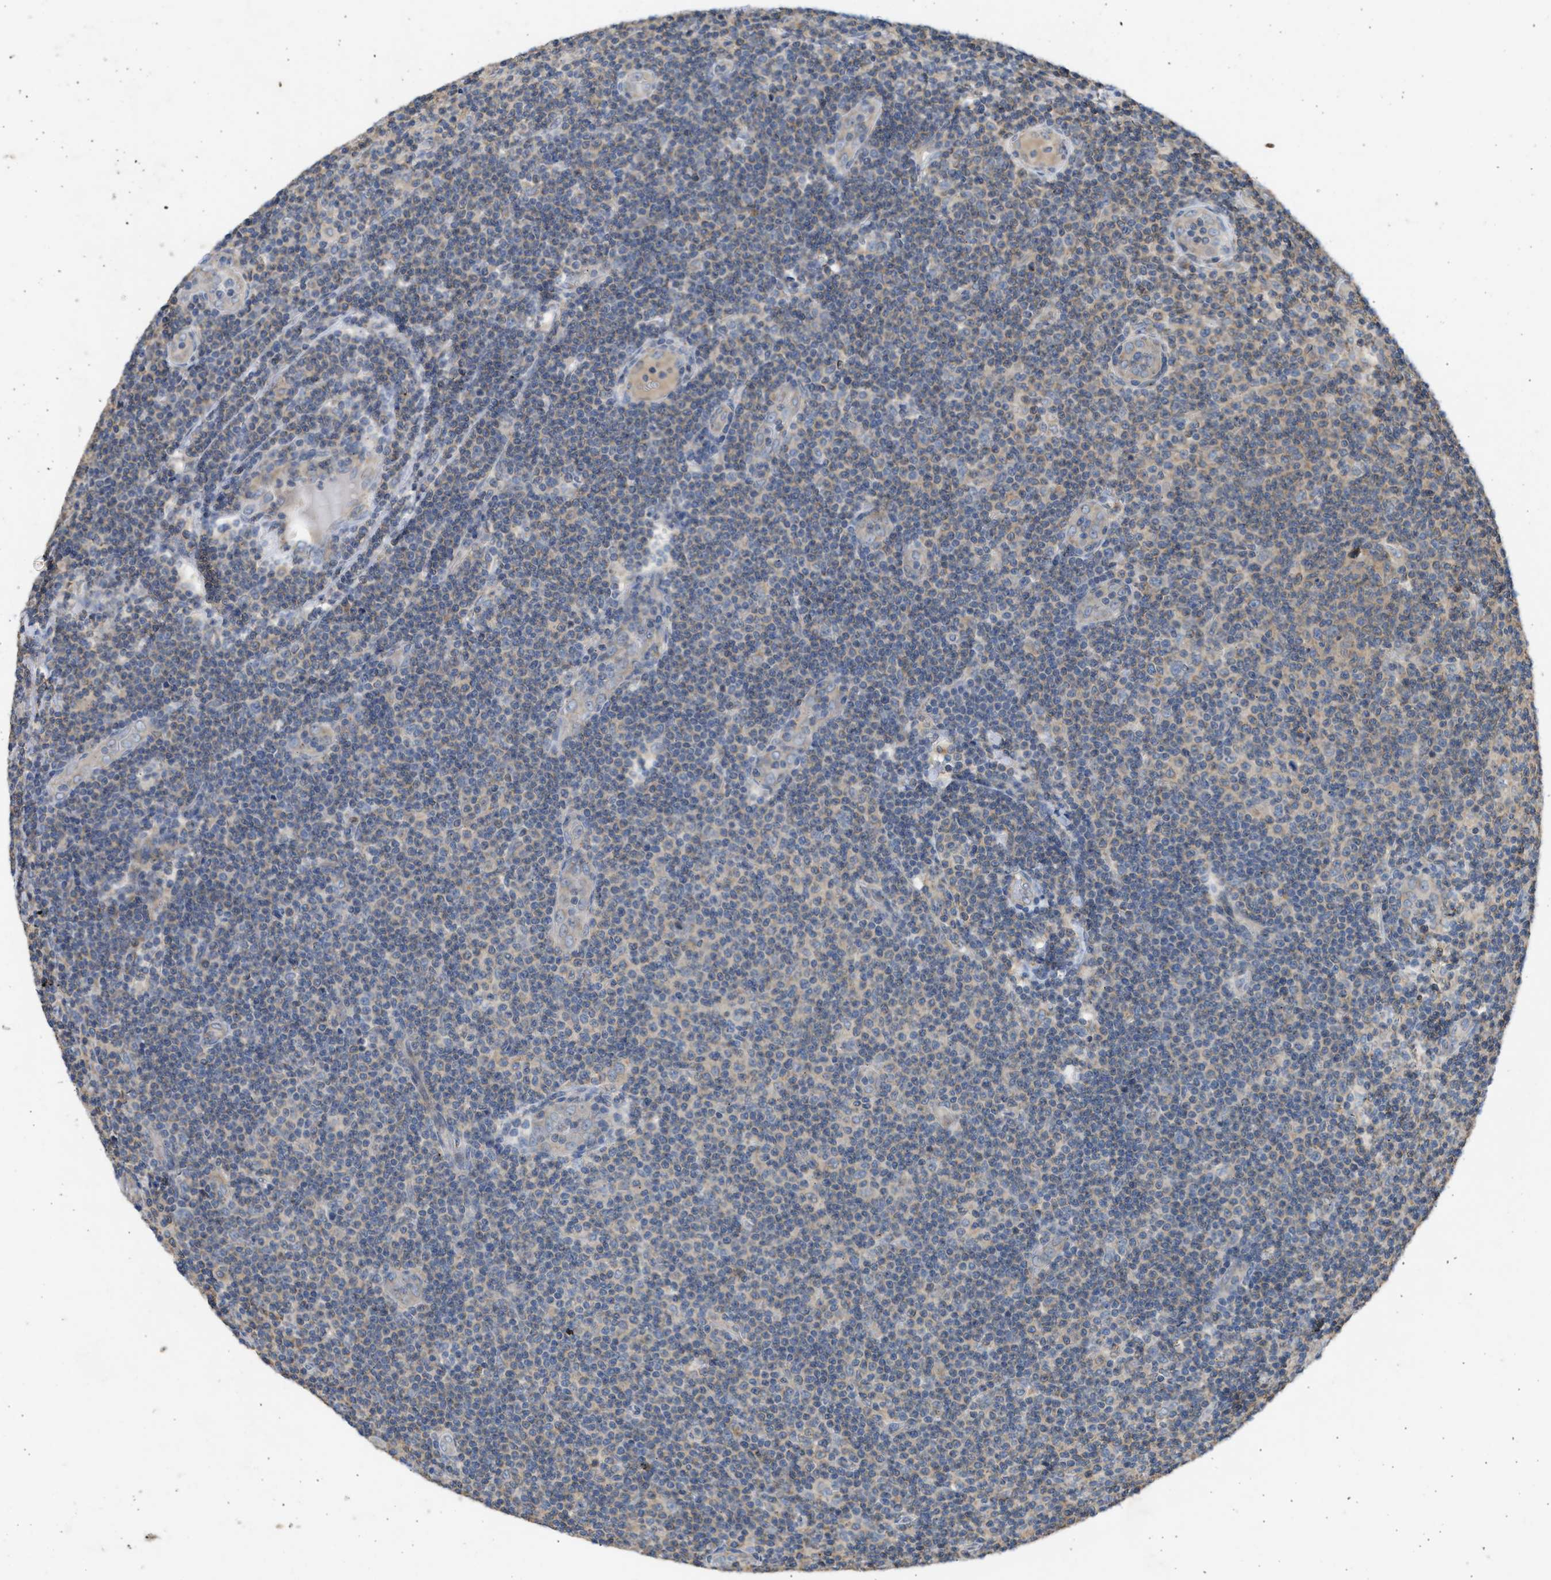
{"staining": {"intensity": "weak", "quantity": "25%-75%", "location": "cytoplasmic/membranous"}, "tissue": "lymphoma", "cell_type": "Tumor cells", "image_type": "cancer", "snomed": [{"axis": "morphology", "description": "Malignant lymphoma, non-Hodgkin's type, Low grade"}, {"axis": "topography", "description": "Lymph node"}], "caption": "Immunohistochemical staining of human lymphoma shows weak cytoplasmic/membranous protein expression in approximately 25%-75% of tumor cells.", "gene": "CYP1A1", "patient": {"sex": "male", "age": 83}}